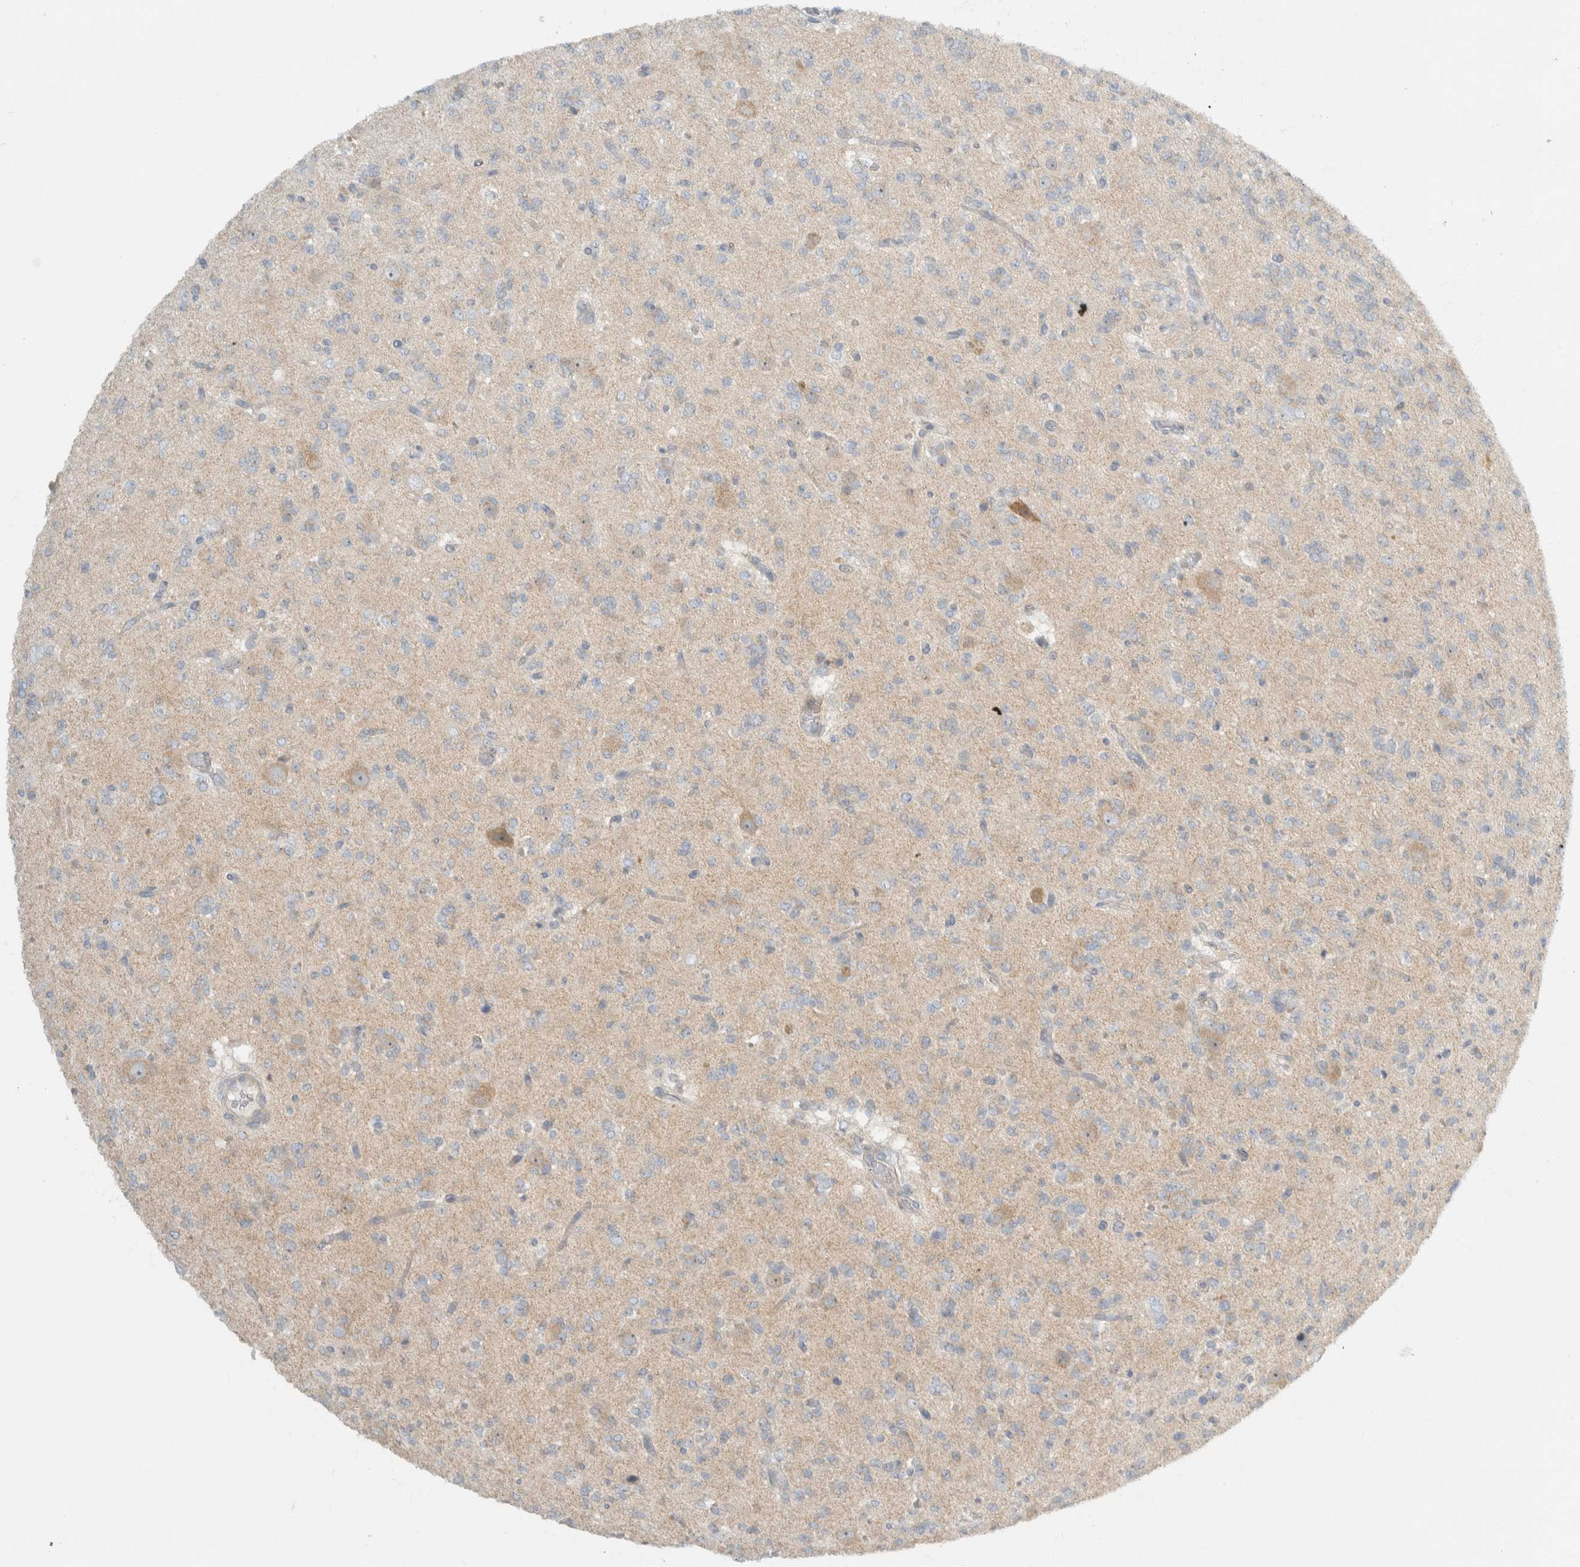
{"staining": {"intensity": "weak", "quantity": "<25%", "location": "cytoplasmic/membranous"}, "tissue": "glioma", "cell_type": "Tumor cells", "image_type": "cancer", "snomed": [{"axis": "morphology", "description": "Glioma, malignant, Low grade"}, {"axis": "topography", "description": "Brain"}], "caption": "Tumor cells are negative for protein expression in human glioma. (Brightfield microscopy of DAB immunohistochemistry (IHC) at high magnification).", "gene": "HGS", "patient": {"sex": "male", "age": 38}}